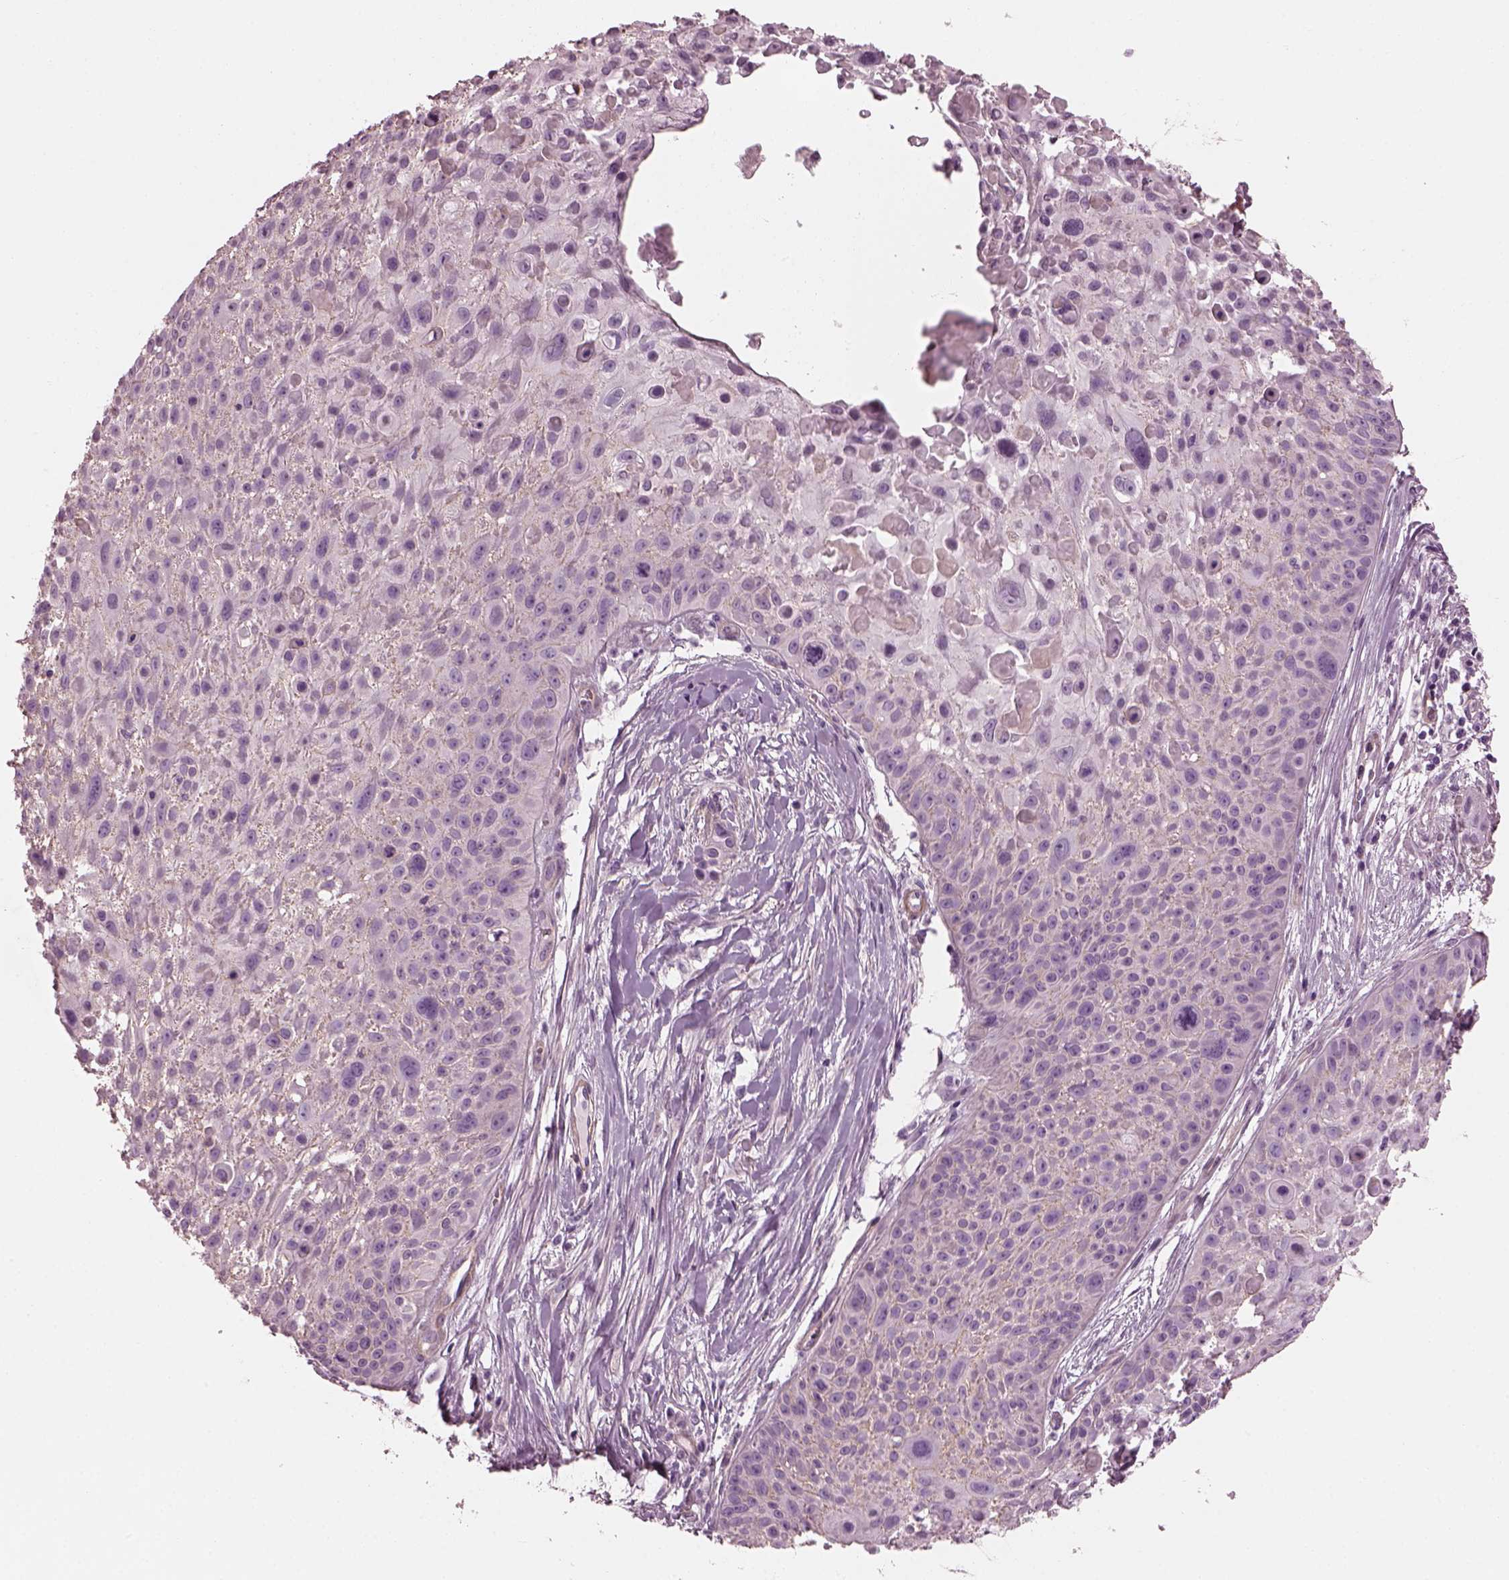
{"staining": {"intensity": "negative", "quantity": "none", "location": "none"}, "tissue": "skin cancer", "cell_type": "Tumor cells", "image_type": "cancer", "snomed": [{"axis": "morphology", "description": "Squamous cell carcinoma, NOS"}, {"axis": "topography", "description": "Skin"}, {"axis": "topography", "description": "Anal"}], "caption": "The image displays no significant expression in tumor cells of squamous cell carcinoma (skin).", "gene": "BFSP1", "patient": {"sex": "female", "age": 75}}